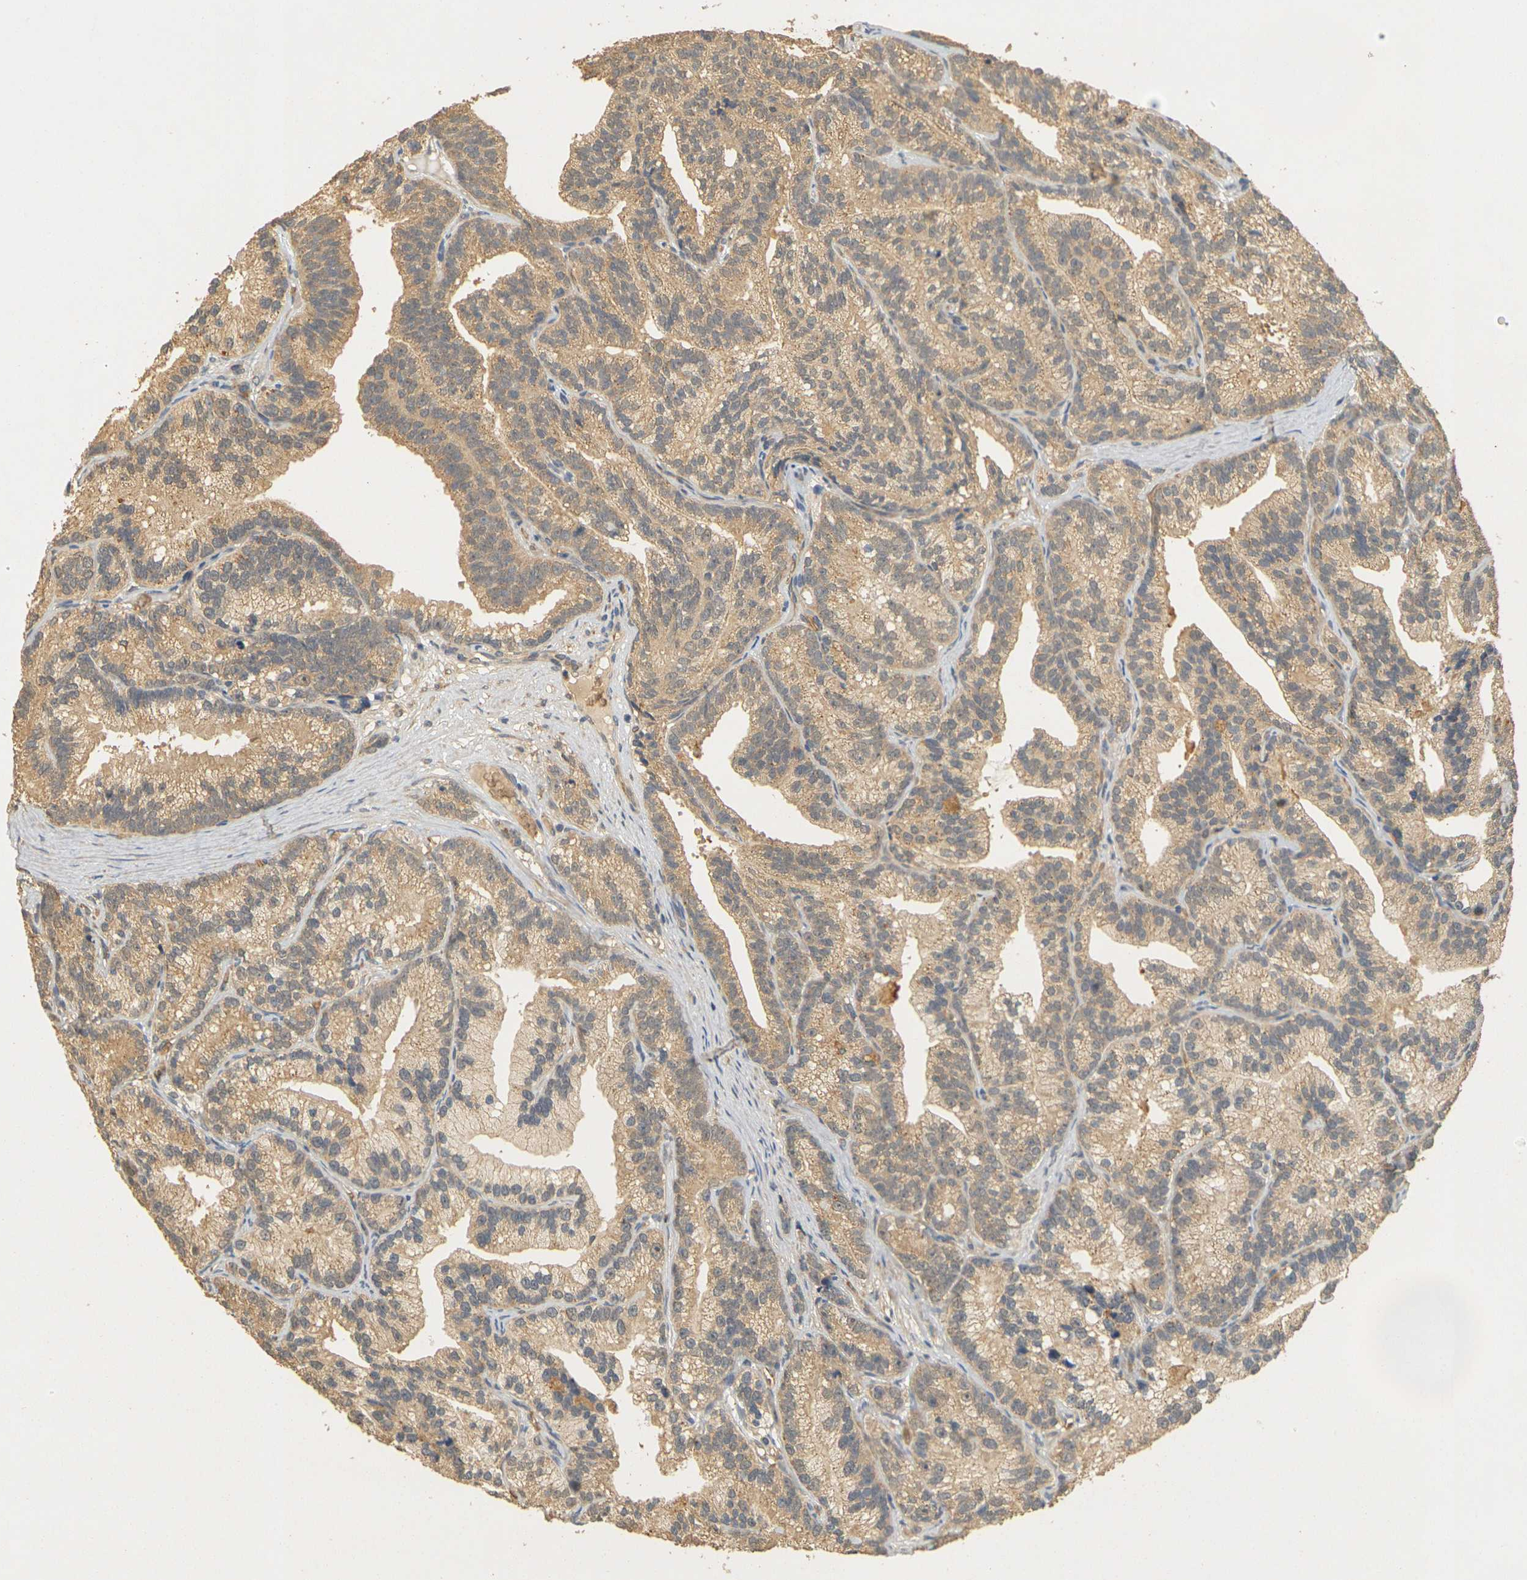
{"staining": {"intensity": "moderate", "quantity": ">75%", "location": "cytoplasmic/membranous"}, "tissue": "prostate cancer", "cell_type": "Tumor cells", "image_type": "cancer", "snomed": [{"axis": "morphology", "description": "Adenocarcinoma, Low grade"}, {"axis": "topography", "description": "Prostate"}], "caption": "Immunohistochemical staining of human prostate low-grade adenocarcinoma displays medium levels of moderate cytoplasmic/membranous positivity in approximately >75% of tumor cells.", "gene": "MEGF9", "patient": {"sex": "male", "age": 89}}